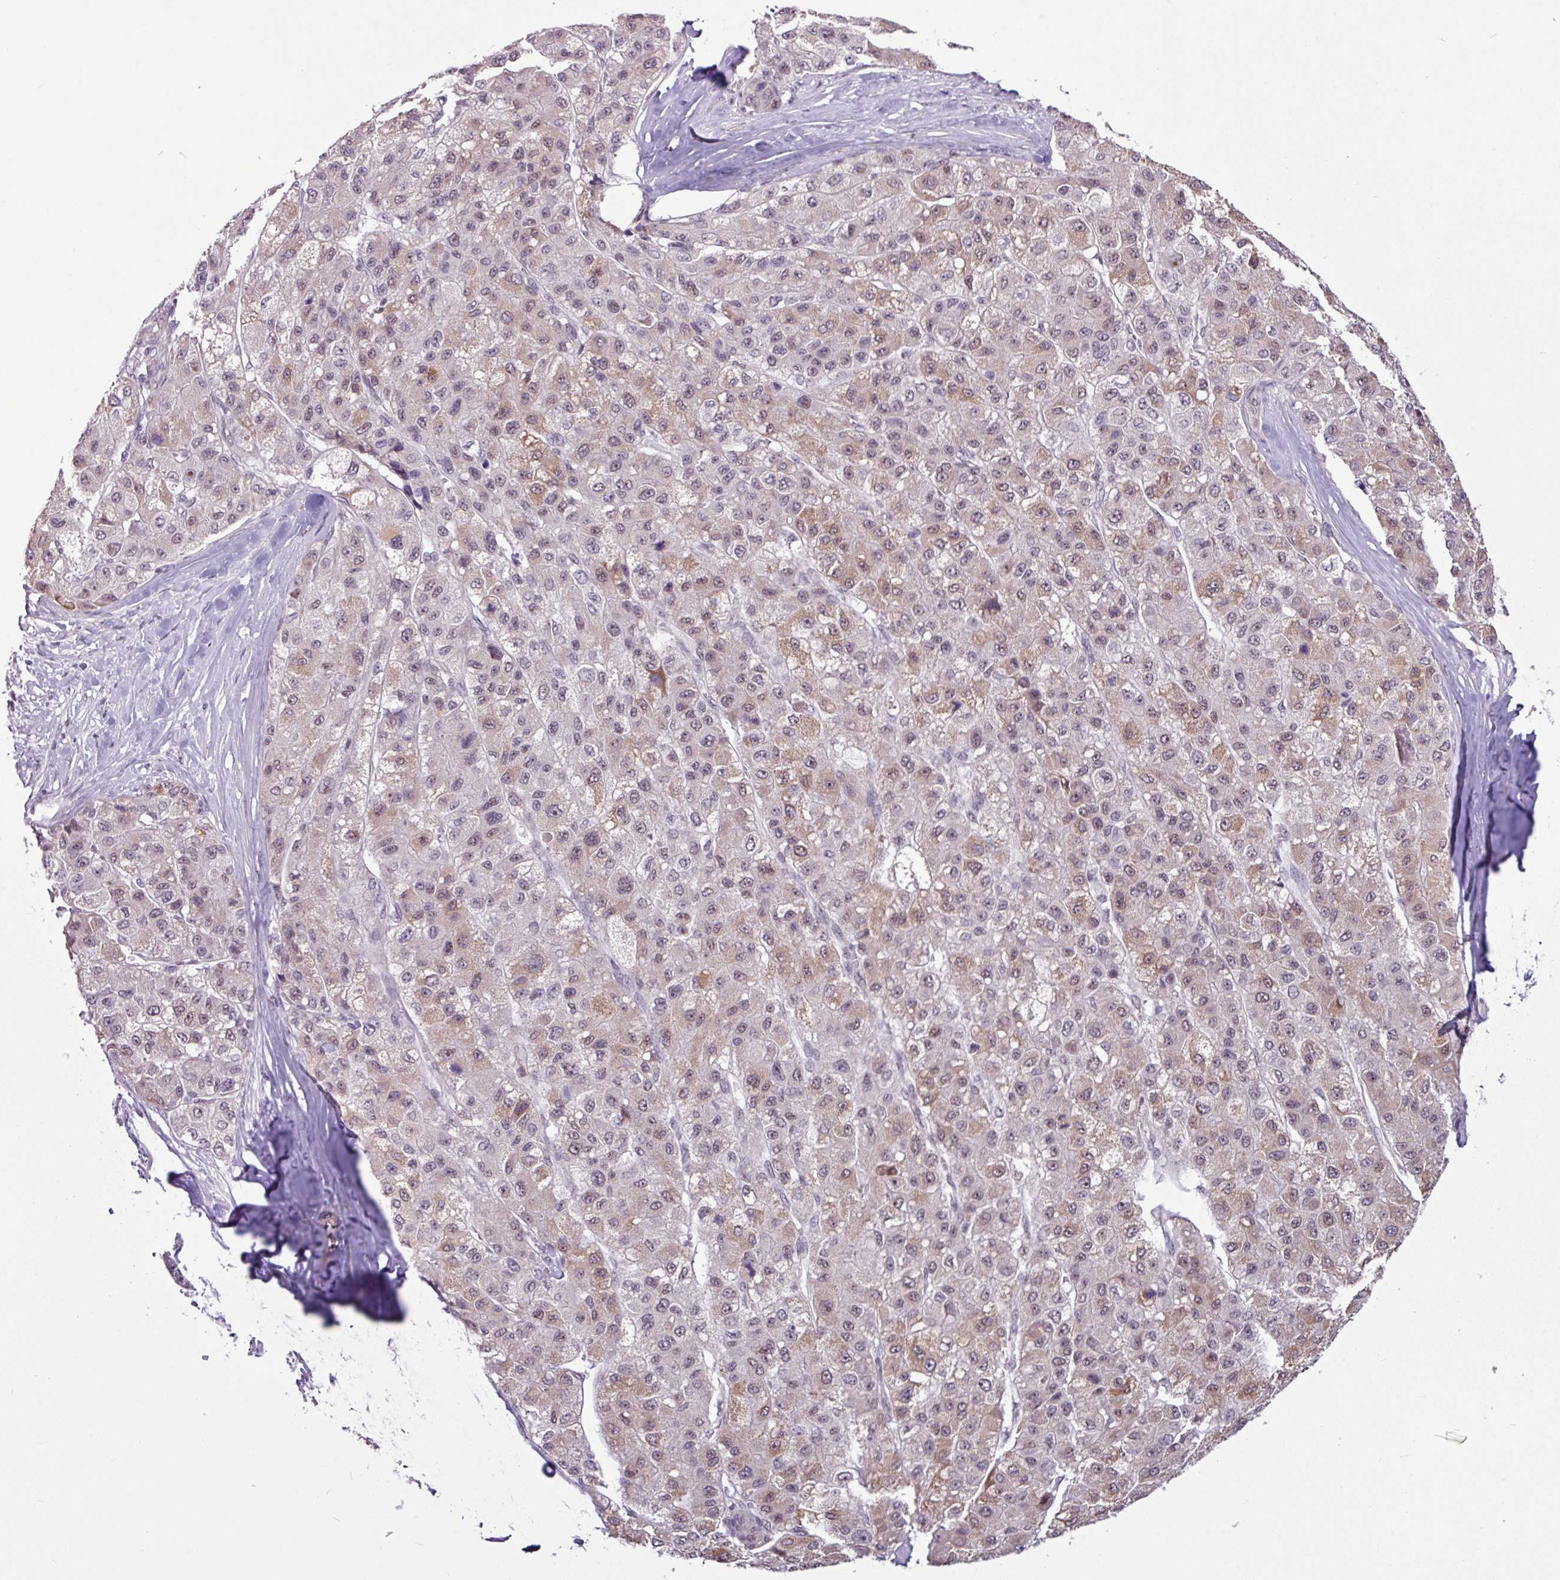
{"staining": {"intensity": "moderate", "quantity": ">75%", "location": "cytoplasmic/membranous,nuclear"}, "tissue": "liver cancer", "cell_type": "Tumor cells", "image_type": "cancer", "snomed": [{"axis": "morphology", "description": "Carcinoma, Hepatocellular, NOS"}, {"axis": "topography", "description": "Liver"}], "caption": "IHC micrograph of hepatocellular carcinoma (liver) stained for a protein (brown), which exhibits medium levels of moderate cytoplasmic/membranous and nuclear positivity in approximately >75% of tumor cells.", "gene": "UTP18", "patient": {"sex": "male", "age": 80}}